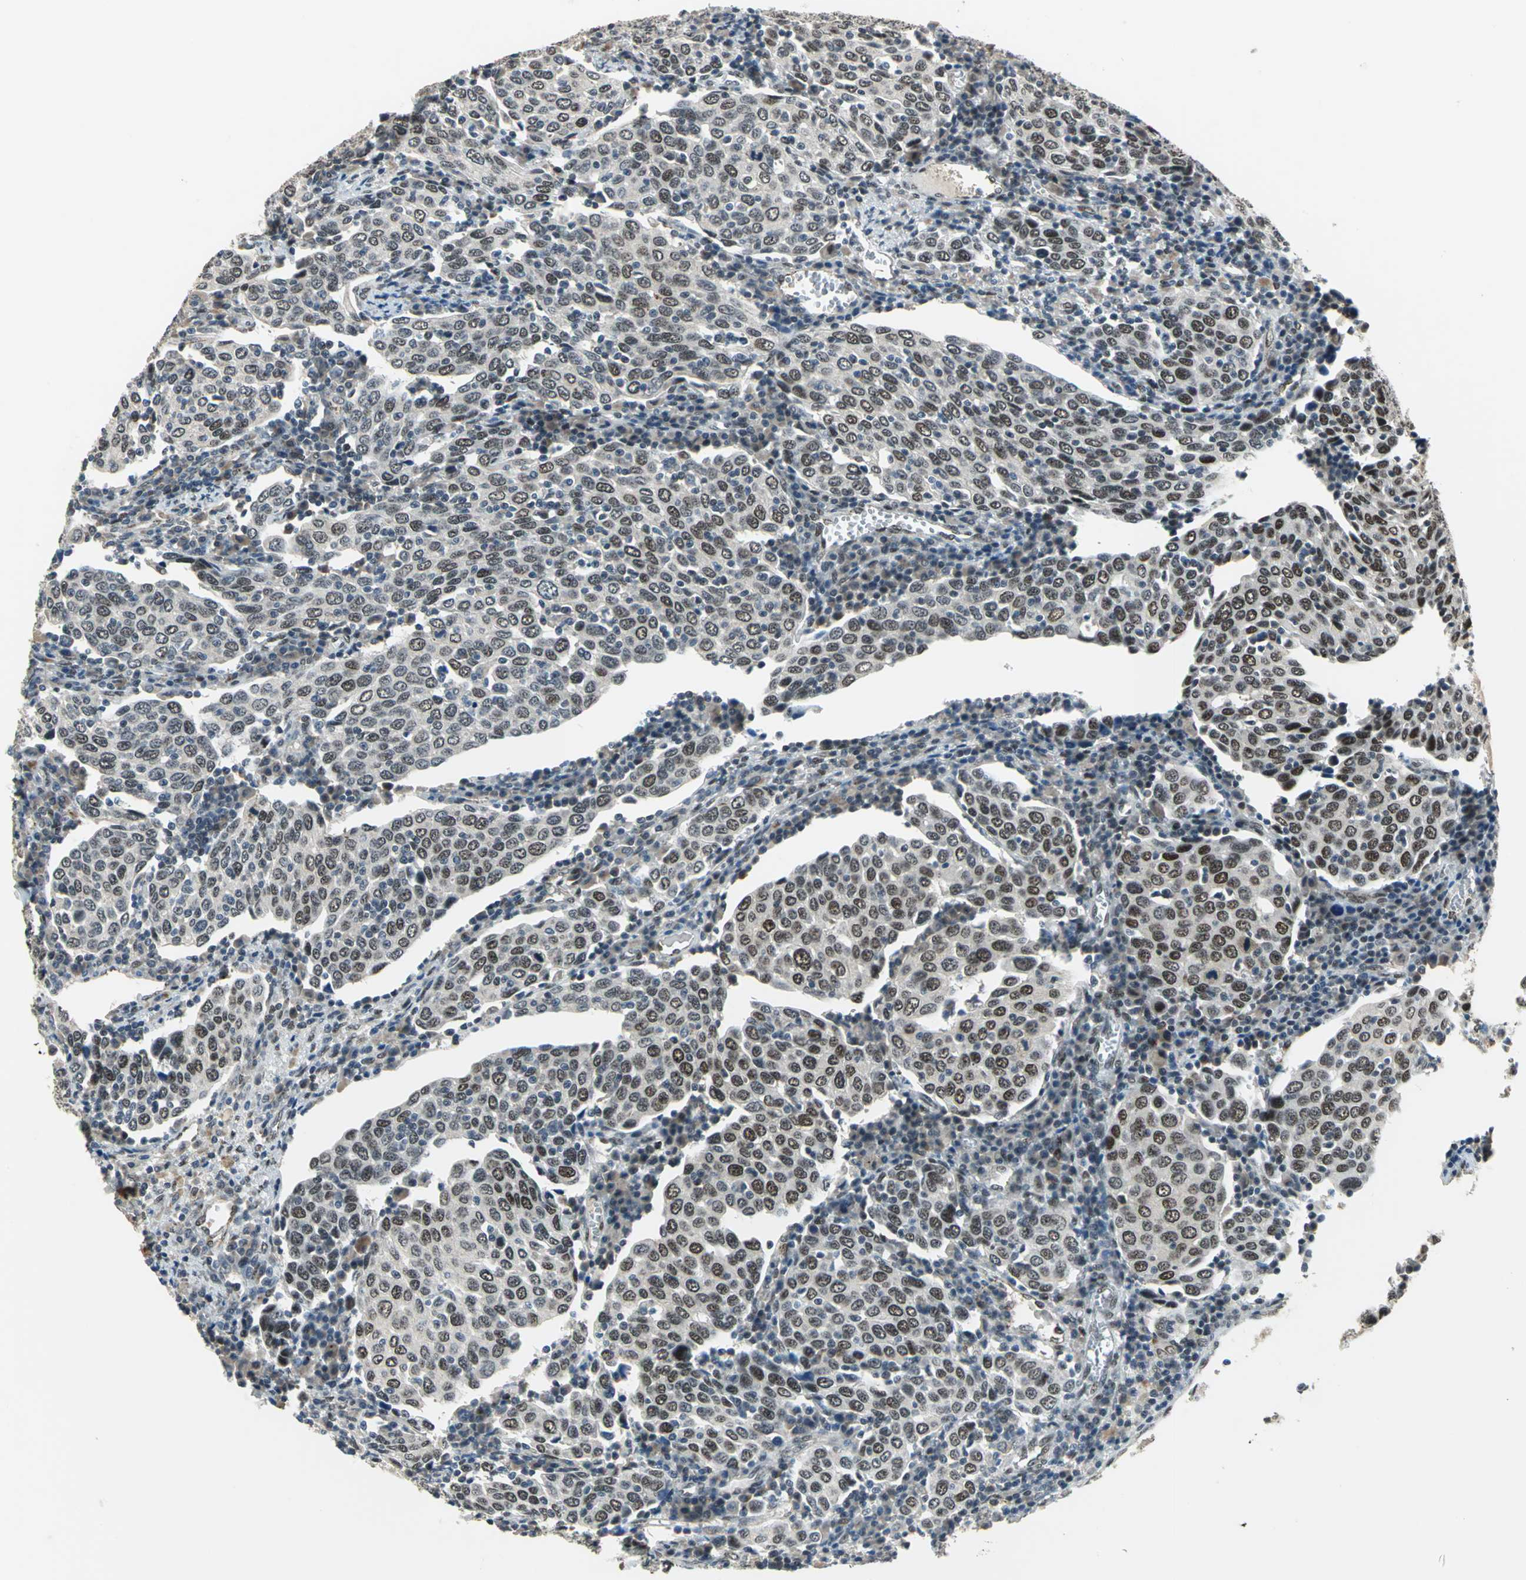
{"staining": {"intensity": "moderate", "quantity": "25%-75%", "location": "nuclear"}, "tissue": "cervical cancer", "cell_type": "Tumor cells", "image_type": "cancer", "snomed": [{"axis": "morphology", "description": "Squamous cell carcinoma, NOS"}, {"axis": "topography", "description": "Cervix"}], "caption": "This is a histology image of IHC staining of cervical squamous cell carcinoma, which shows moderate staining in the nuclear of tumor cells.", "gene": "ELF2", "patient": {"sex": "female", "age": 40}}